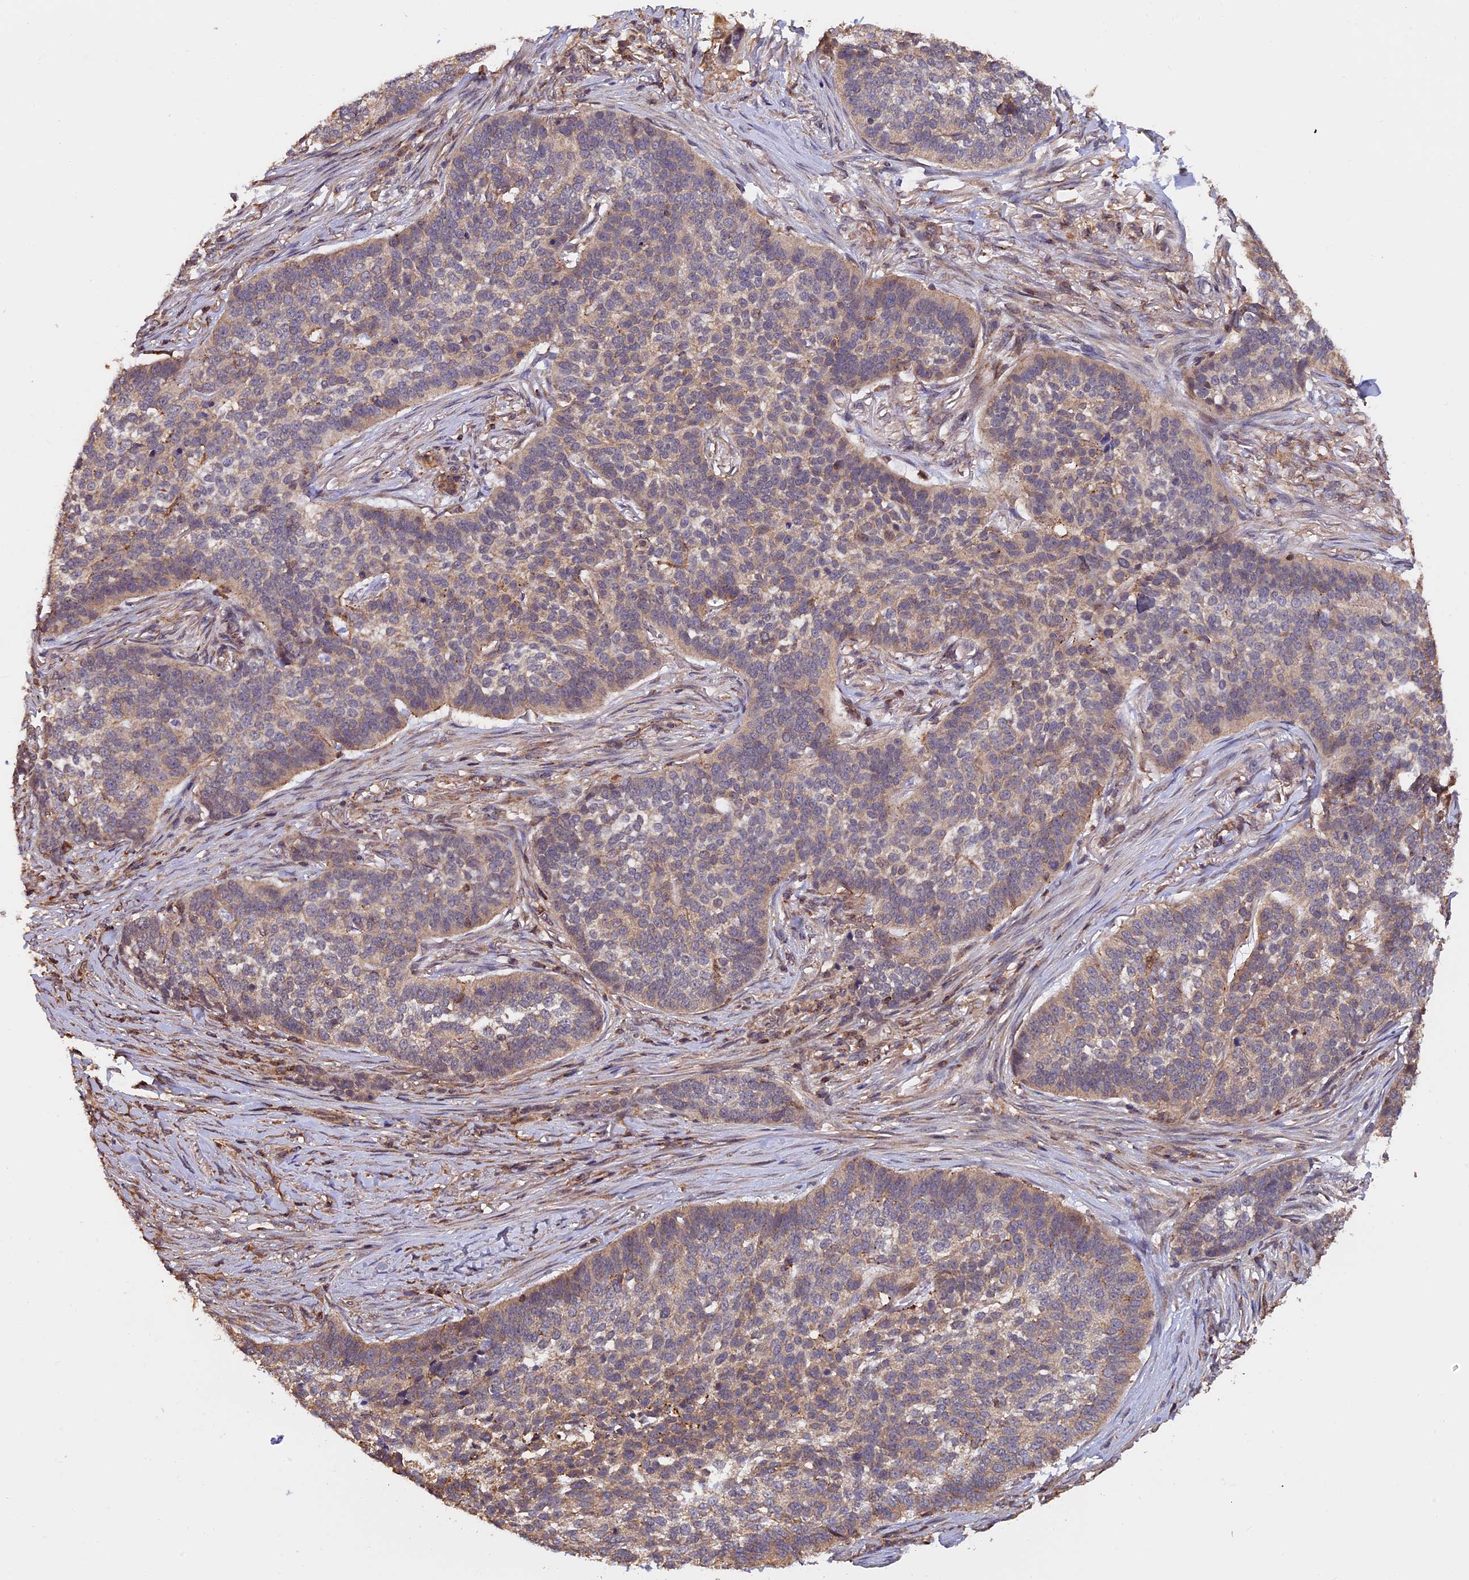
{"staining": {"intensity": "weak", "quantity": ">75%", "location": "cytoplasmic/membranous"}, "tissue": "skin cancer", "cell_type": "Tumor cells", "image_type": "cancer", "snomed": [{"axis": "morphology", "description": "Basal cell carcinoma"}, {"axis": "topography", "description": "Skin"}], "caption": "Weak cytoplasmic/membranous protein positivity is seen in about >75% of tumor cells in skin cancer (basal cell carcinoma). Using DAB (3,3'-diaminobenzidine) (brown) and hematoxylin (blue) stains, captured at high magnification using brightfield microscopy.", "gene": "PKD2L2", "patient": {"sex": "male", "age": 85}}